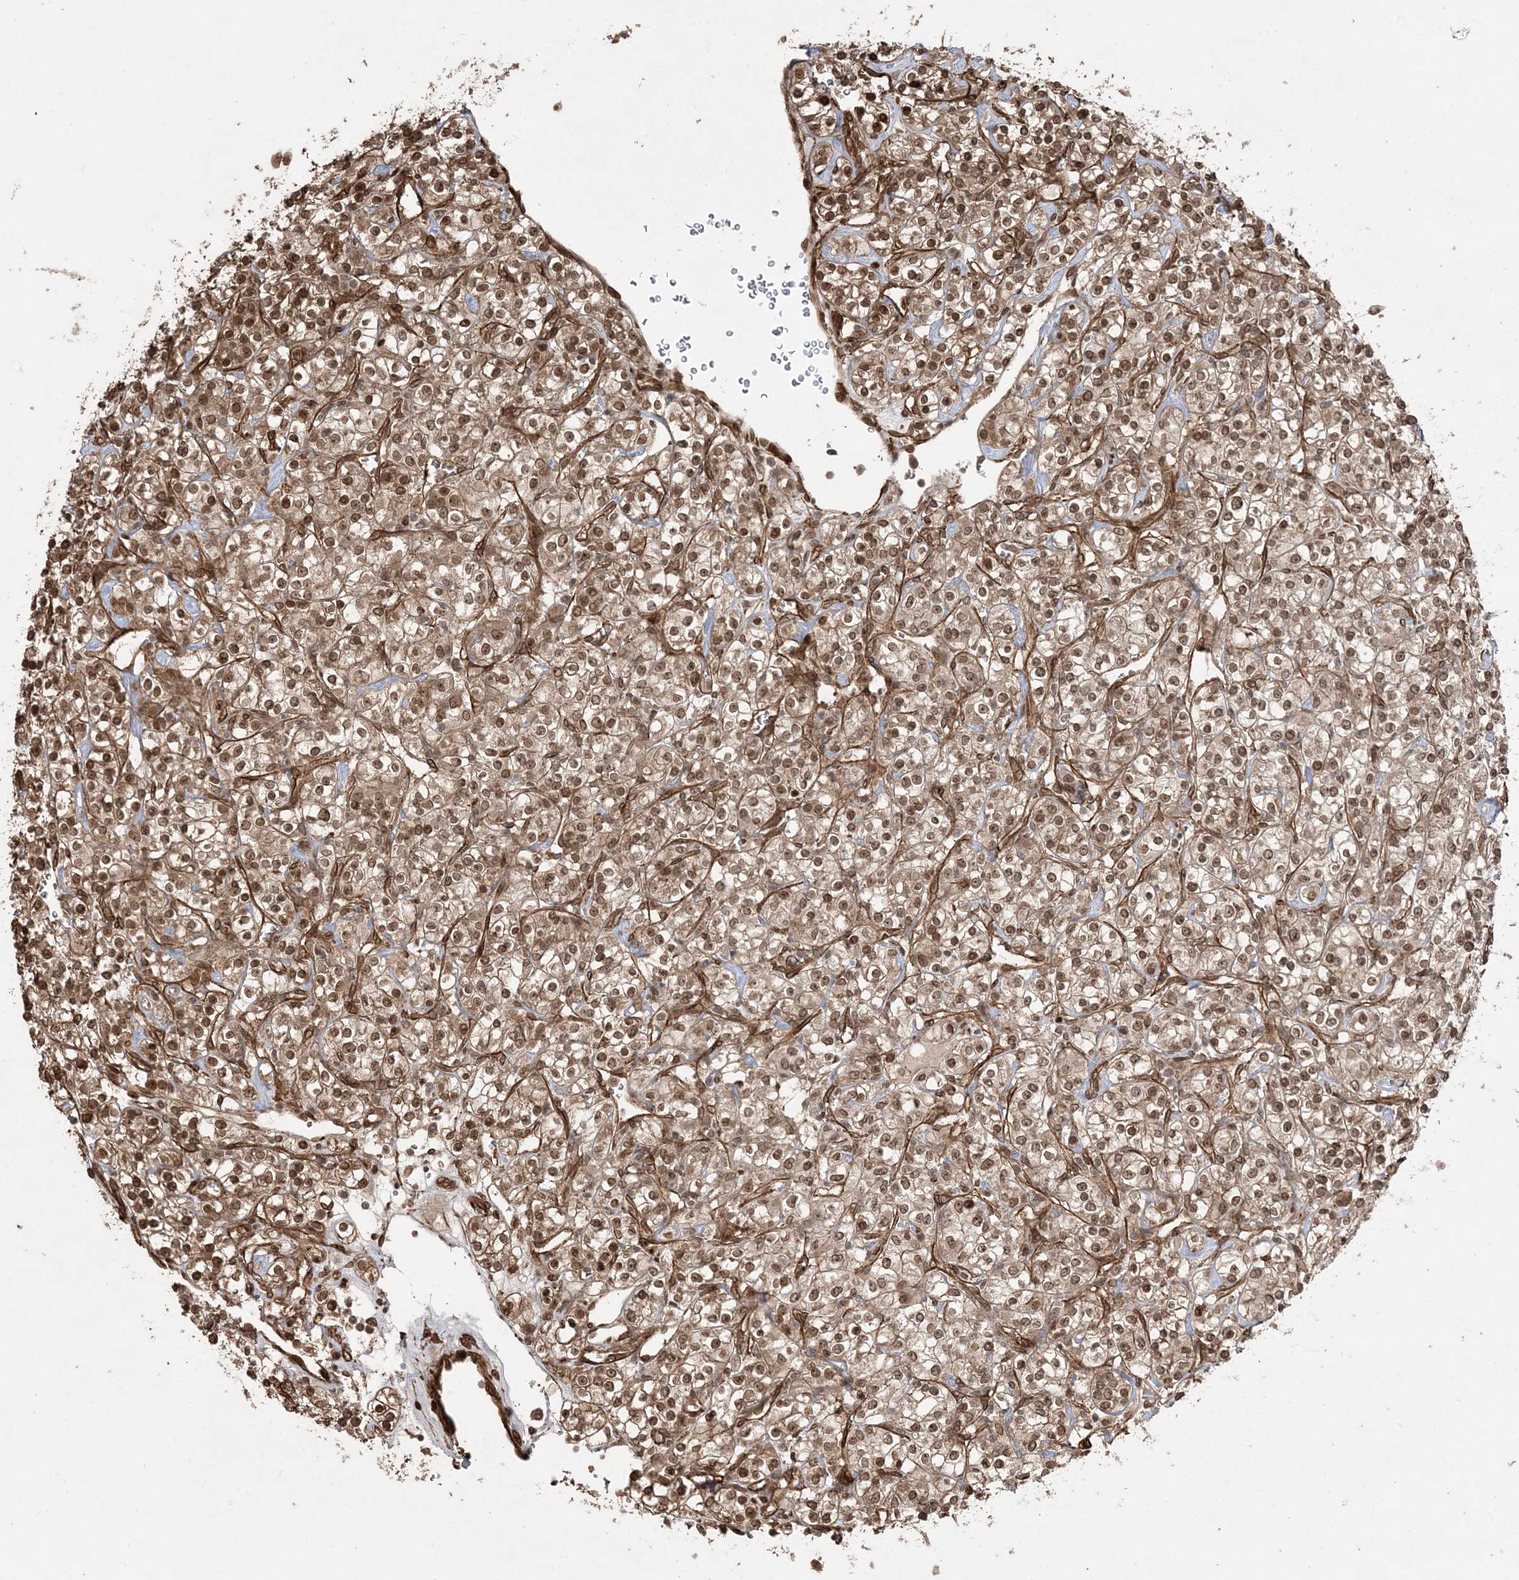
{"staining": {"intensity": "moderate", "quantity": ">75%", "location": "cytoplasmic/membranous,nuclear"}, "tissue": "renal cancer", "cell_type": "Tumor cells", "image_type": "cancer", "snomed": [{"axis": "morphology", "description": "Adenocarcinoma, NOS"}, {"axis": "topography", "description": "Kidney"}], "caption": "This image reveals renal cancer (adenocarcinoma) stained with IHC to label a protein in brown. The cytoplasmic/membranous and nuclear of tumor cells show moderate positivity for the protein. Nuclei are counter-stained blue.", "gene": "ETAA1", "patient": {"sex": "male", "age": 77}}